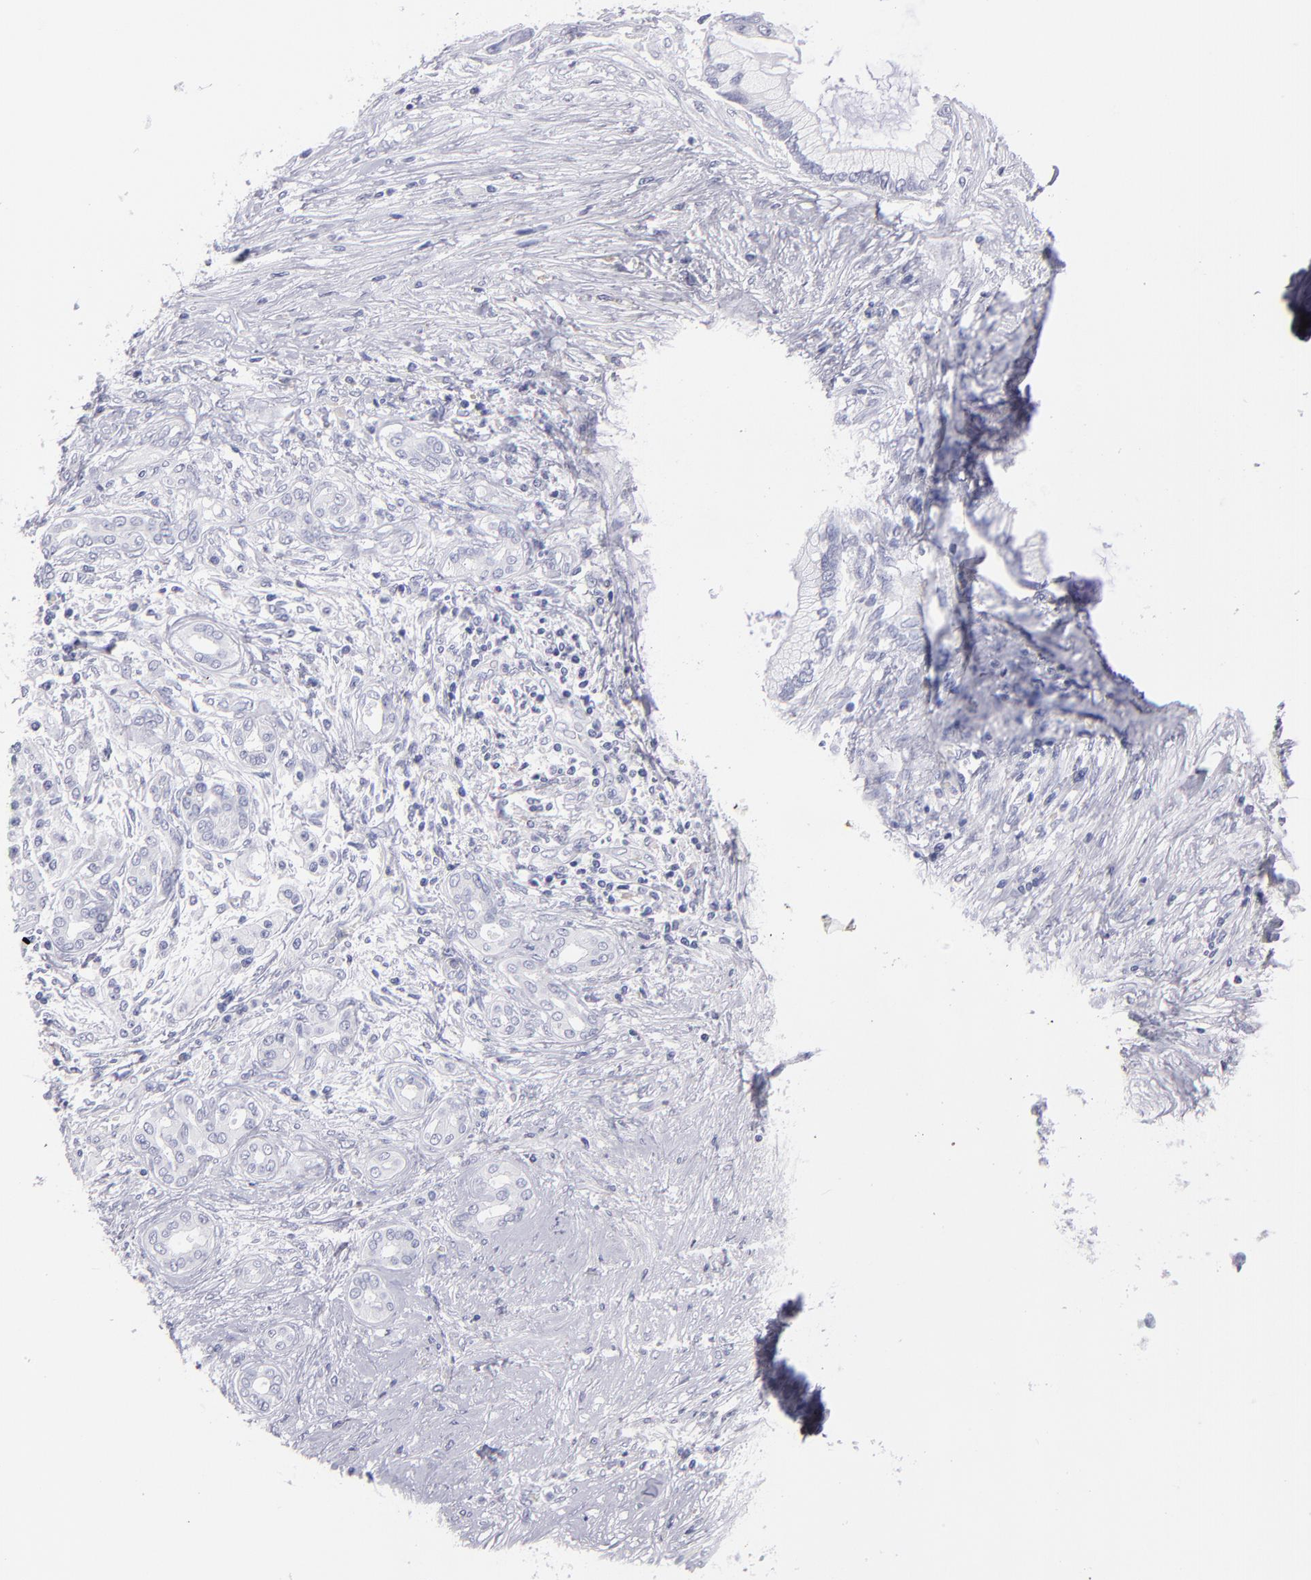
{"staining": {"intensity": "negative", "quantity": "none", "location": "none"}, "tissue": "pancreatic cancer", "cell_type": "Tumor cells", "image_type": "cancer", "snomed": [{"axis": "morphology", "description": "Adenocarcinoma, NOS"}, {"axis": "topography", "description": "Pancreas"}], "caption": "This is an immunohistochemistry photomicrograph of human adenocarcinoma (pancreatic). There is no staining in tumor cells.", "gene": "MB", "patient": {"sex": "female", "age": 59}}